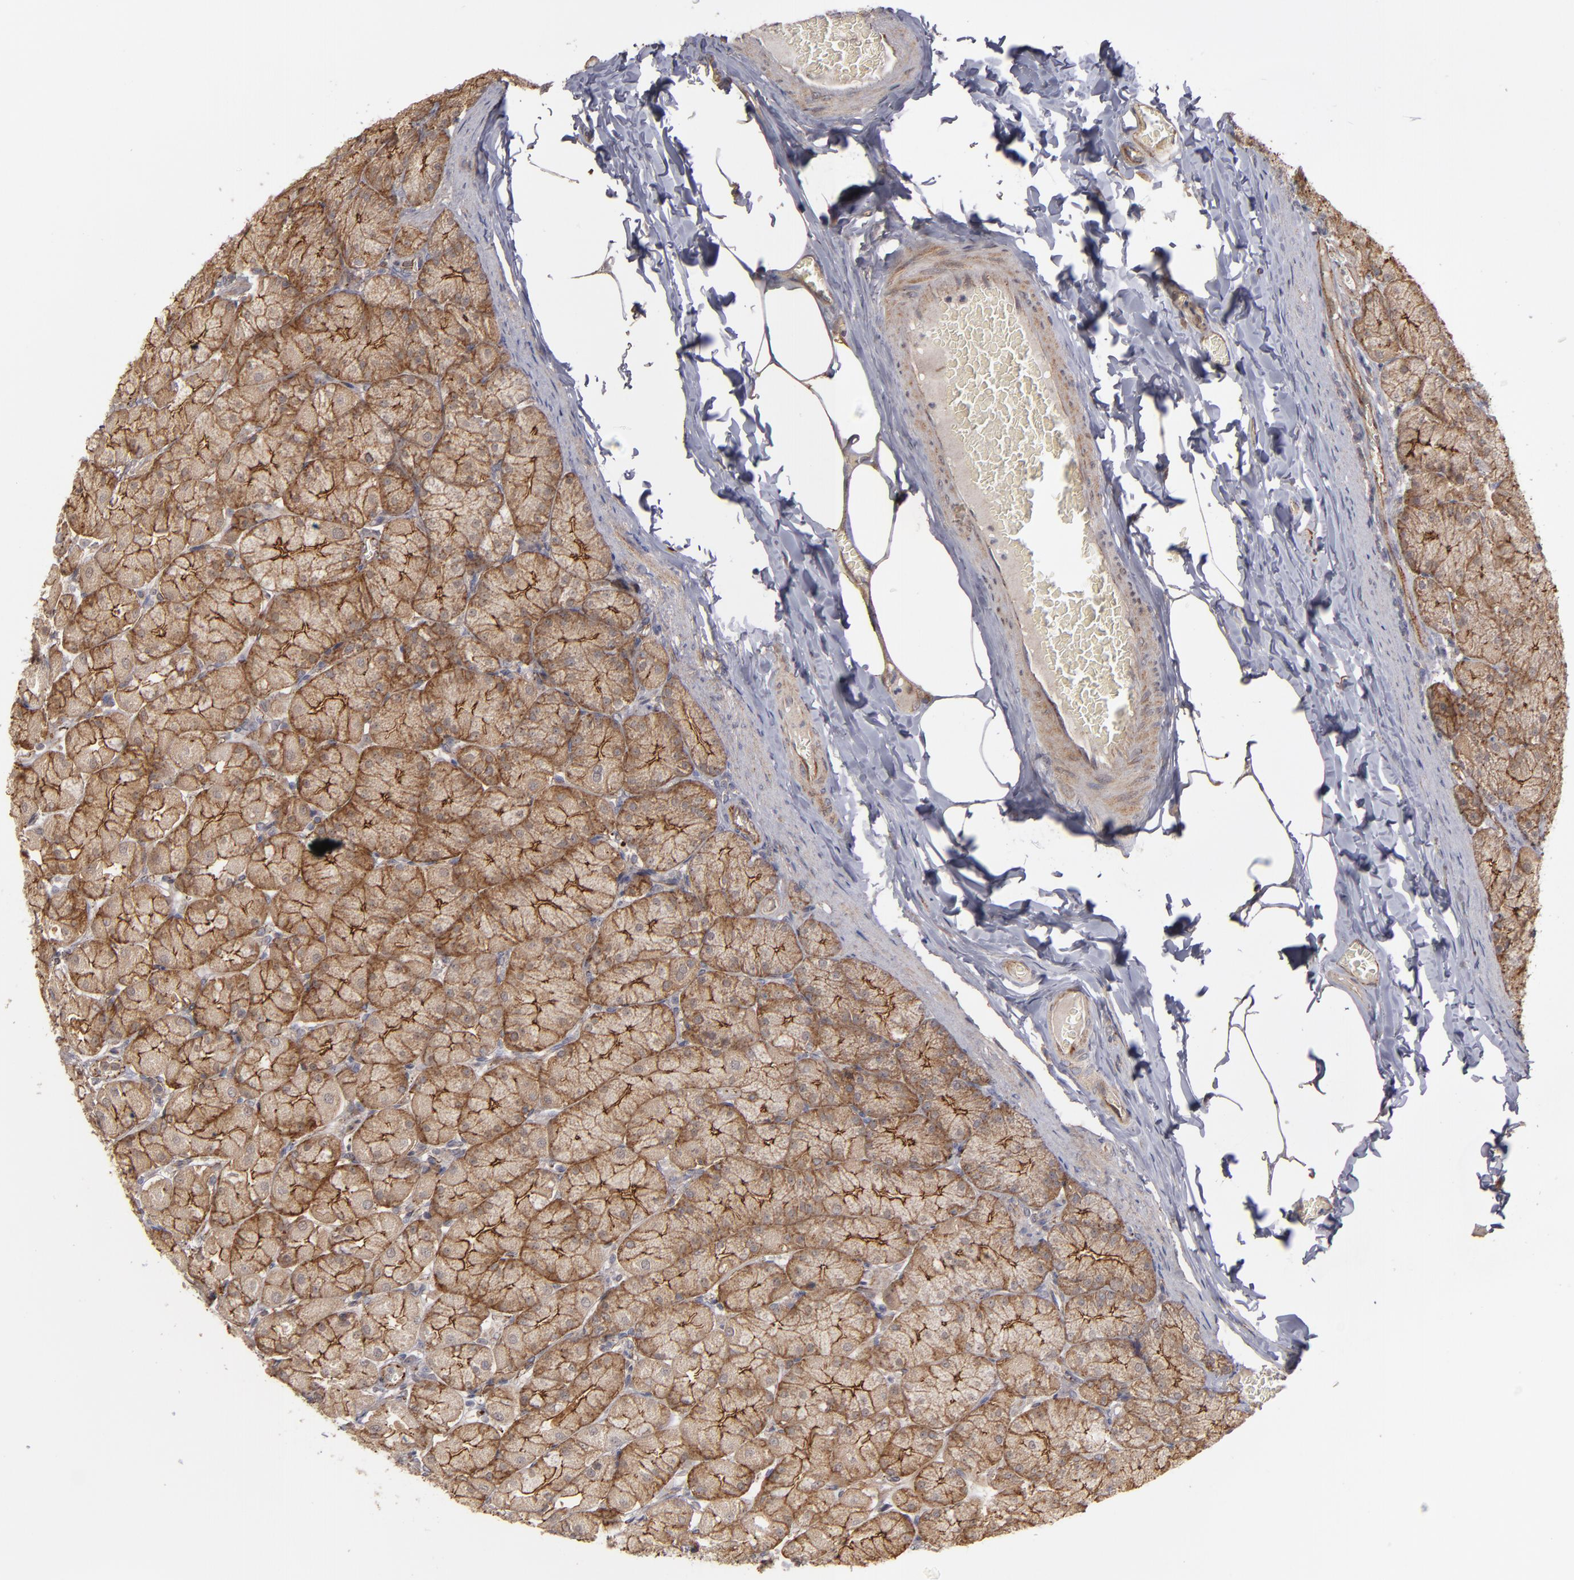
{"staining": {"intensity": "moderate", "quantity": ">75%", "location": "cytoplasmic/membranous"}, "tissue": "stomach", "cell_type": "Glandular cells", "image_type": "normal", "snomed": [{"axis": "morphology", "description": "Normal tissue, NOS"}, {"axis": "topography", "description": "Stomach, upper"}], "caption": "Protein expression analysis of unremarkable human stomach reveals moderate cytoplasmic/membranous expression in approximately >75% of glandular cells.", "gene": "TJP1", "patient": {"sex": "female", "age": 56}}